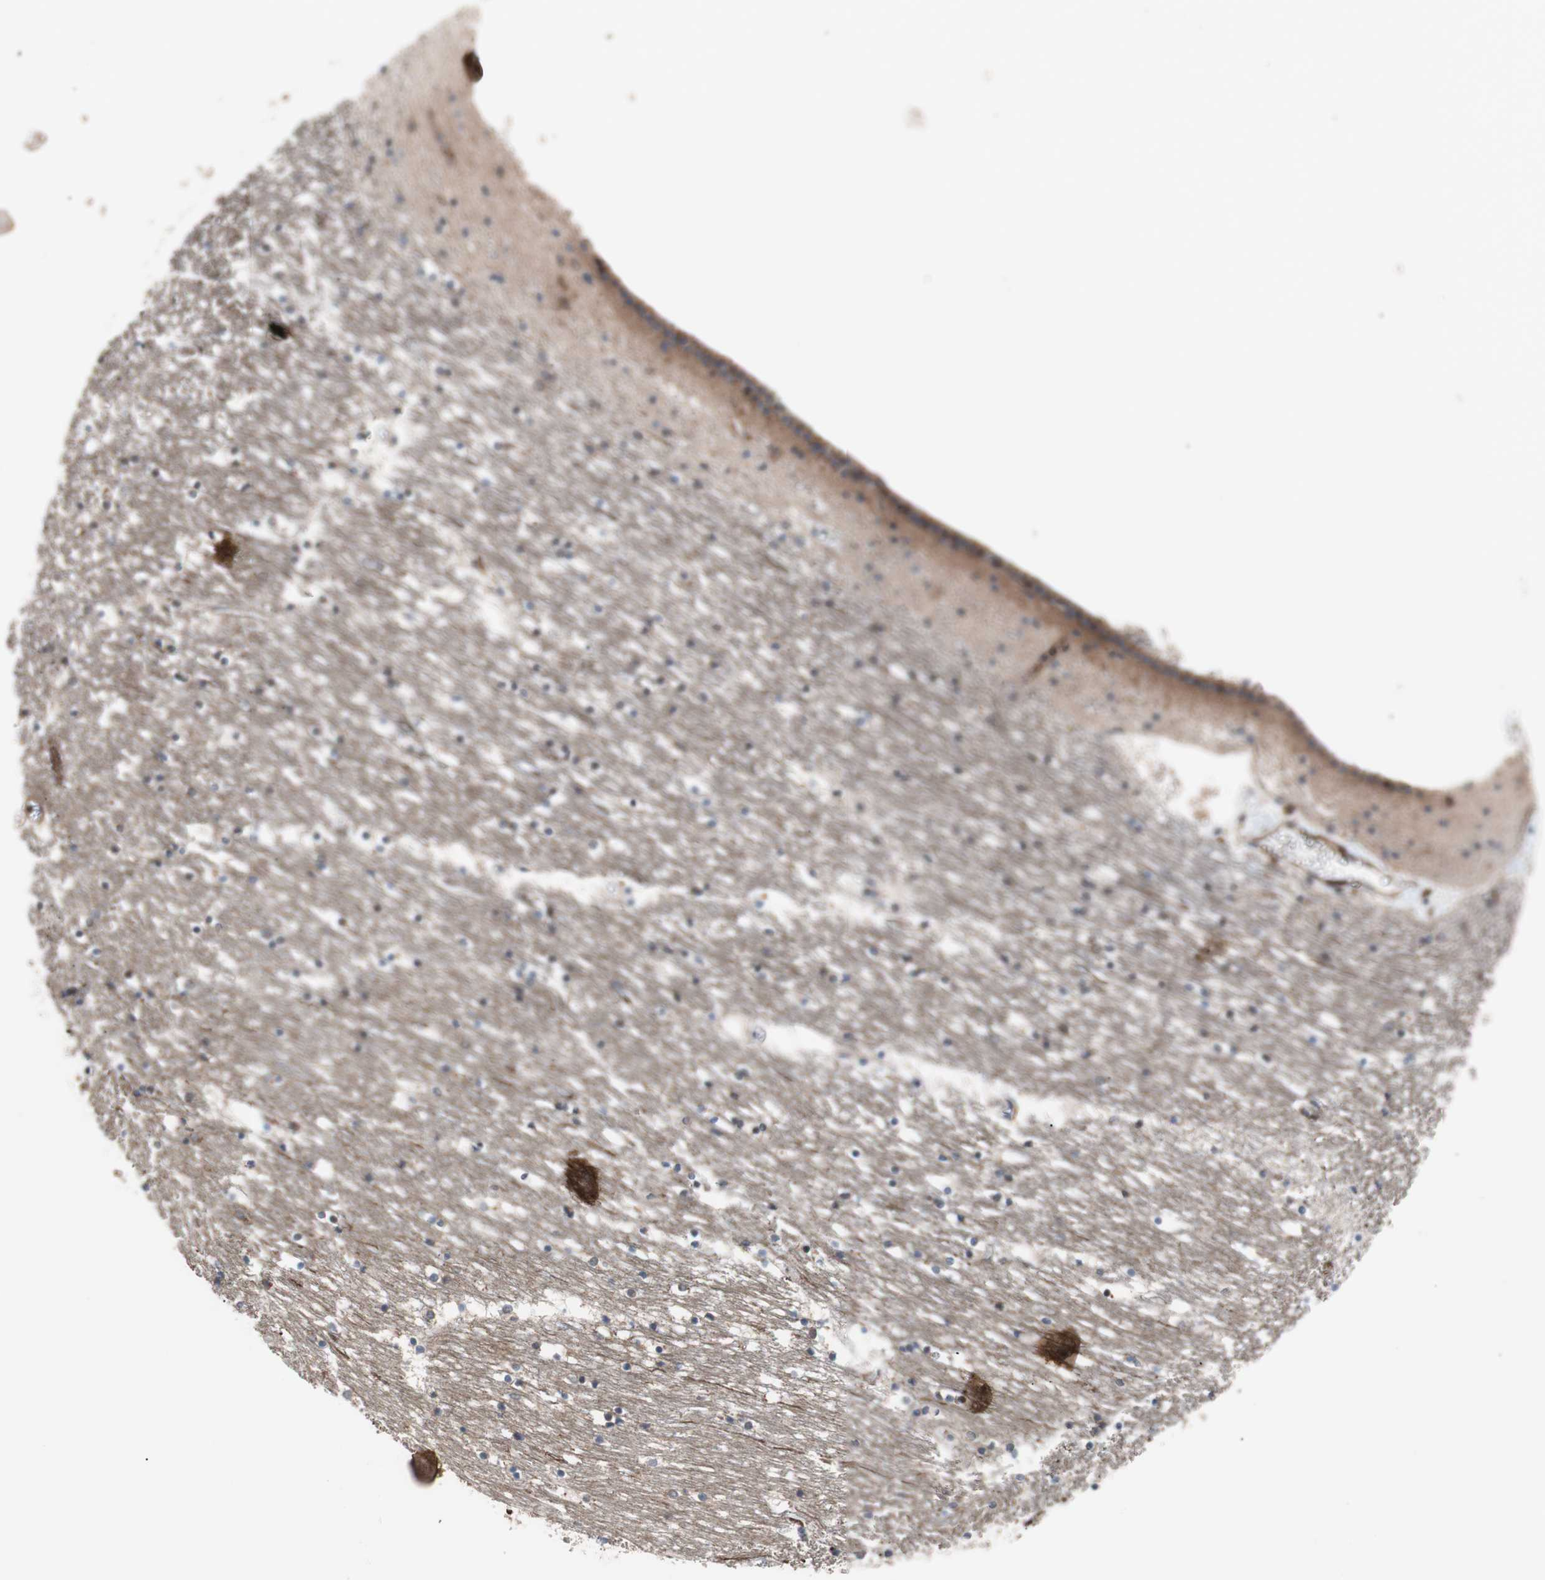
{"staining": {"intensity": "weak", "quantity": "<25%", "location": "cytoplasmic/membranous"}, "tissue": "caudate", "cell_type": "Glial cells", "image_type": "normal", "snomed": [{"axis": "morphology", "description": "Normal tissue, NOS"}, {"axis": "topography", "description": "Lateral ventricle wall"}], "caption": "A histopathology image of caudate stained for a protein exhibits no brown staining in glial cells. Brightfield microscopy of immunohistochemistry stained with DAB (brown) and hematoxylin (blue), captured at high magnification.", "gene": "LITAF", "patient": {"sex": "male", "age": 45}}